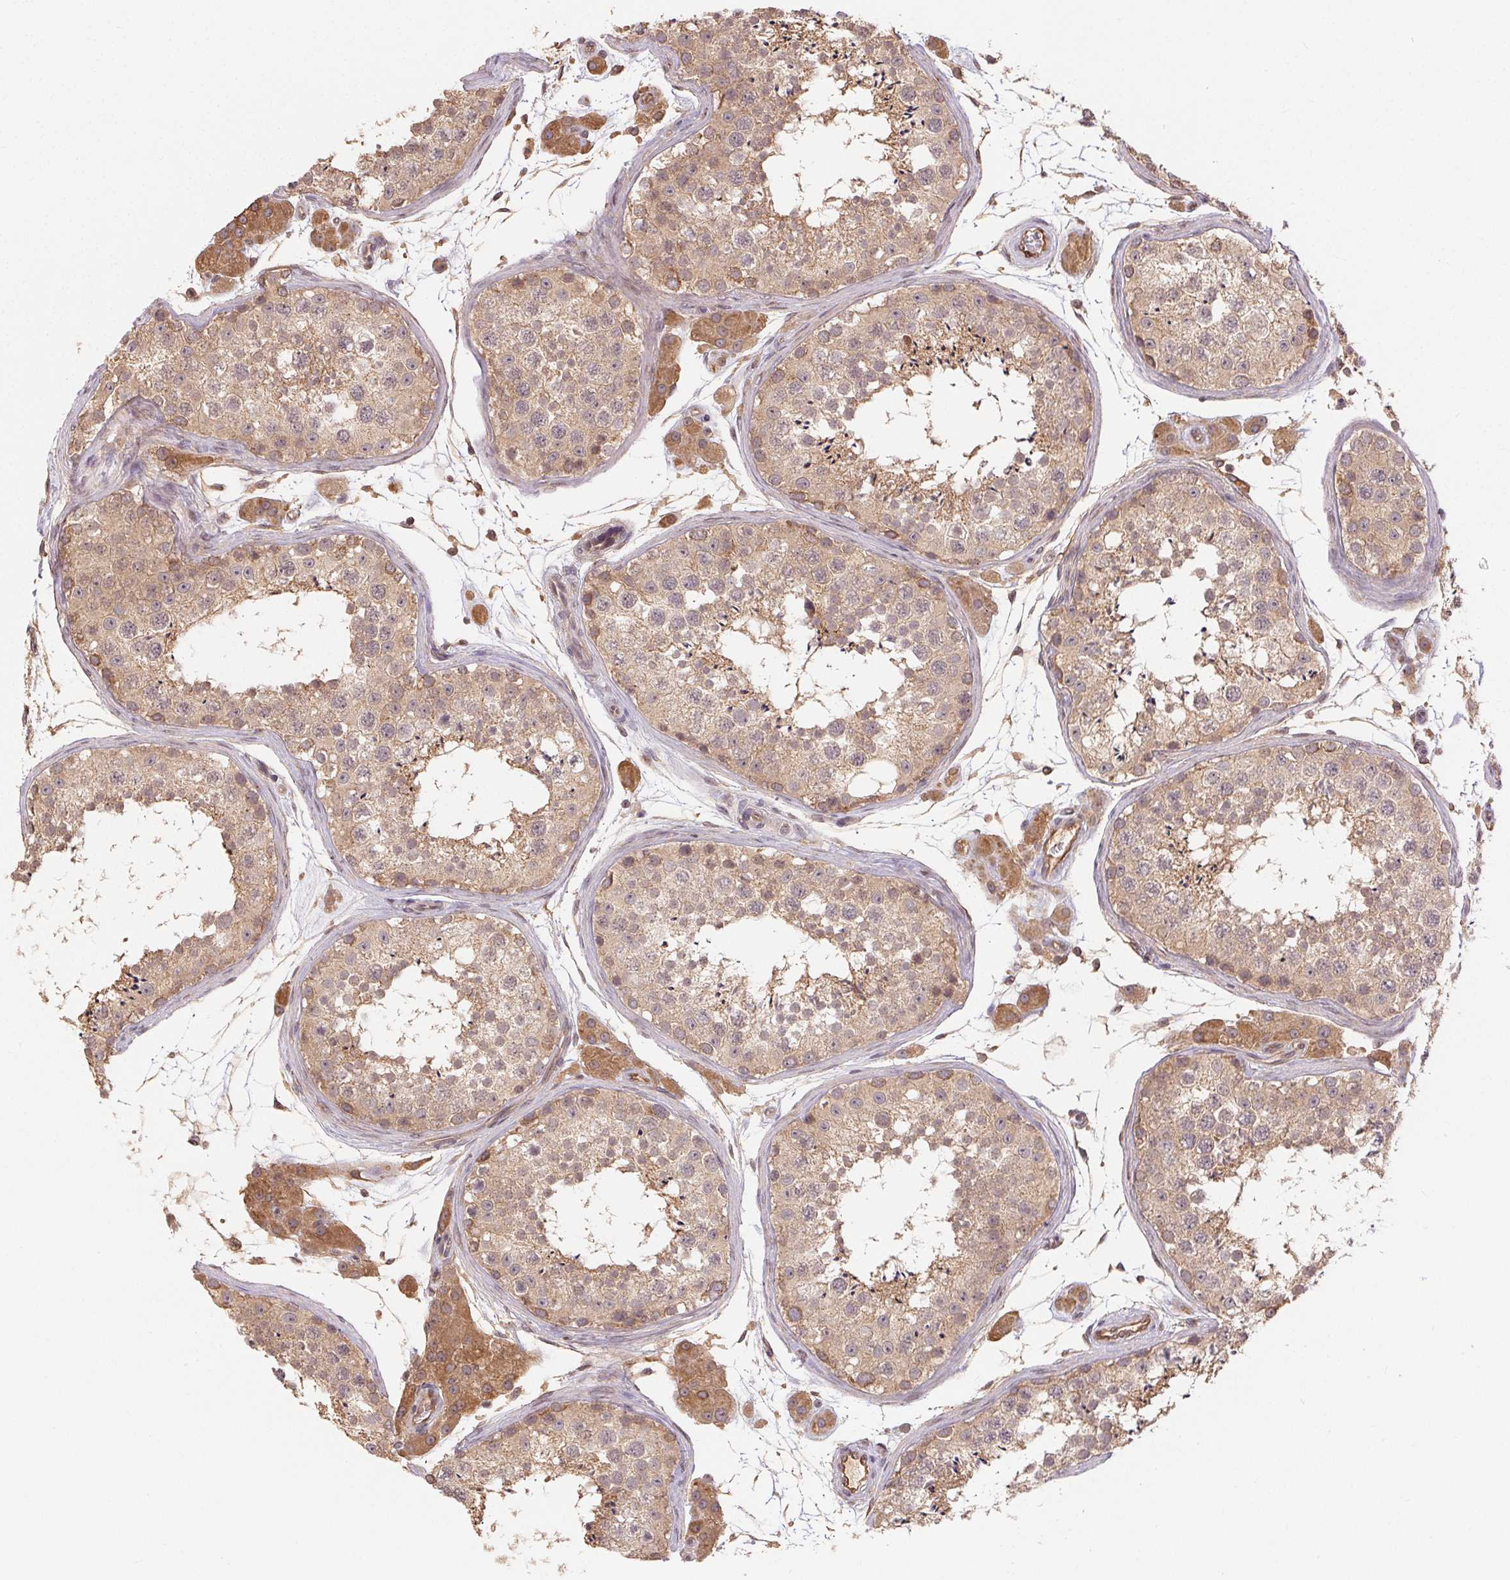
{"staining": {"intensity": "moderate", "quantity": "25%-75%", "location": "cytoplasmic/membranous"}, "tissue": "testis", "cell_type": "Cells in seminiferous ducts", "image_type": "normal", "snomed": [{"axis": "morphology", "description": "Normal tissue, NOS"}, {"axis": "topography", "description": "Testis"}], "caption": "Benign testis displays moderate cytoplasmic/membranous staining in about 25%-75% of cells in seminiferous ducts, visualized by immunohistochemistry. Using DAB (3,3'-diaminobenzidine) (brown) and hematoxylin (blue) stains, captured at high magnification using brightfield microscopy.", "gene": "MAPKAPK2", "patient": {"sex": "male", "age": 41}}